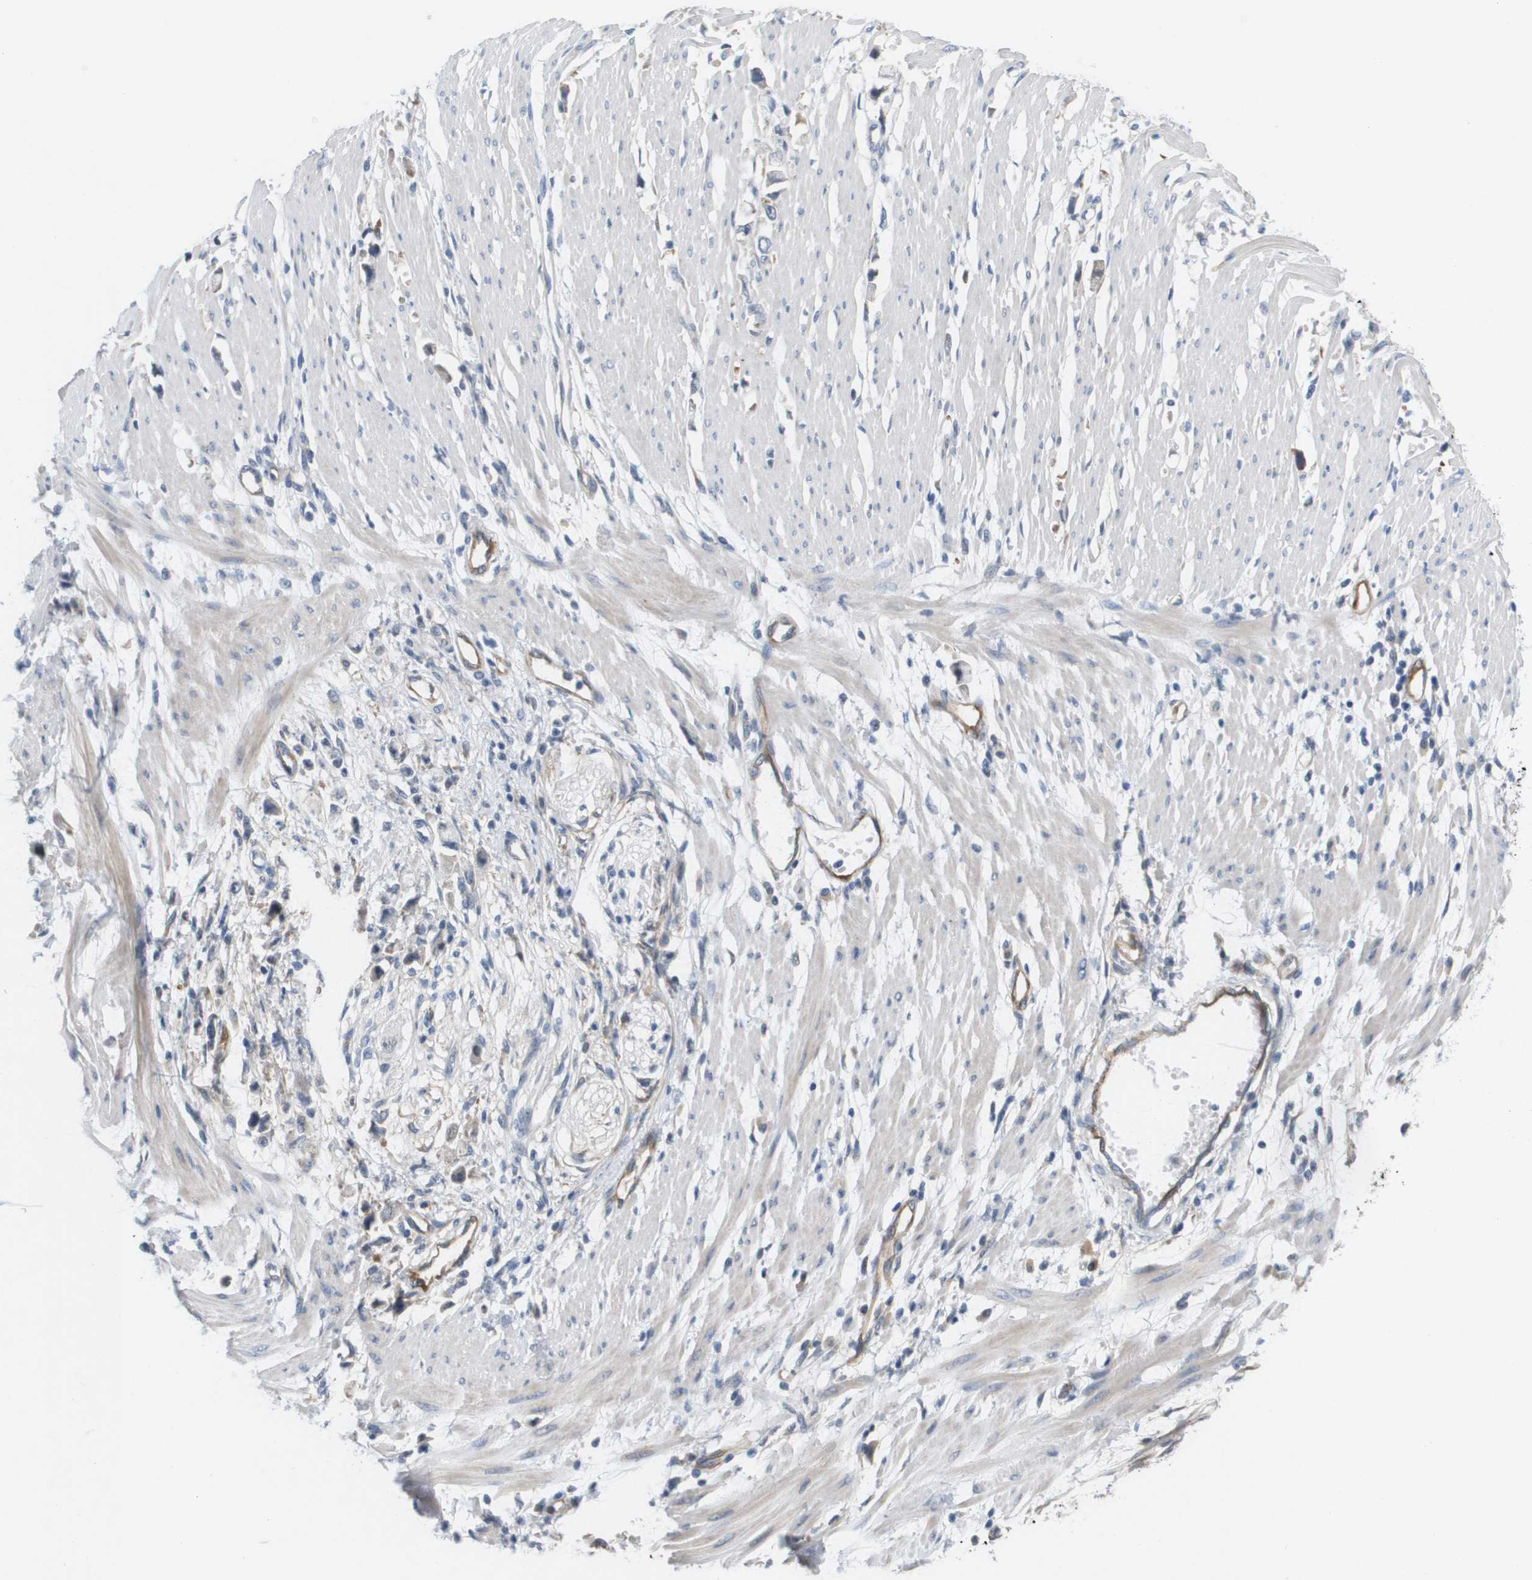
{"staining": {"intensity": "negative", "quantity": "none", "location": "none"}, "tissue": "stomach cancer", "cell_type": "Tumor cells", "image_type": "cancer", "snomed": [{"axis": "morphology", "description": "Adenocarcinoma, NOS"}, {"axis": "topography", "description": "Stomach"}], "caption": "Immunohistochemistry micrograph of neoplastic tissue: human stomach adenocarcinoma stained with DAB (3,3'-diaminobenzidine) shows no significant protein expression in tumor cells.", "gene": "MARCHF8", "patient": {"sex": "female", "age": 59}}